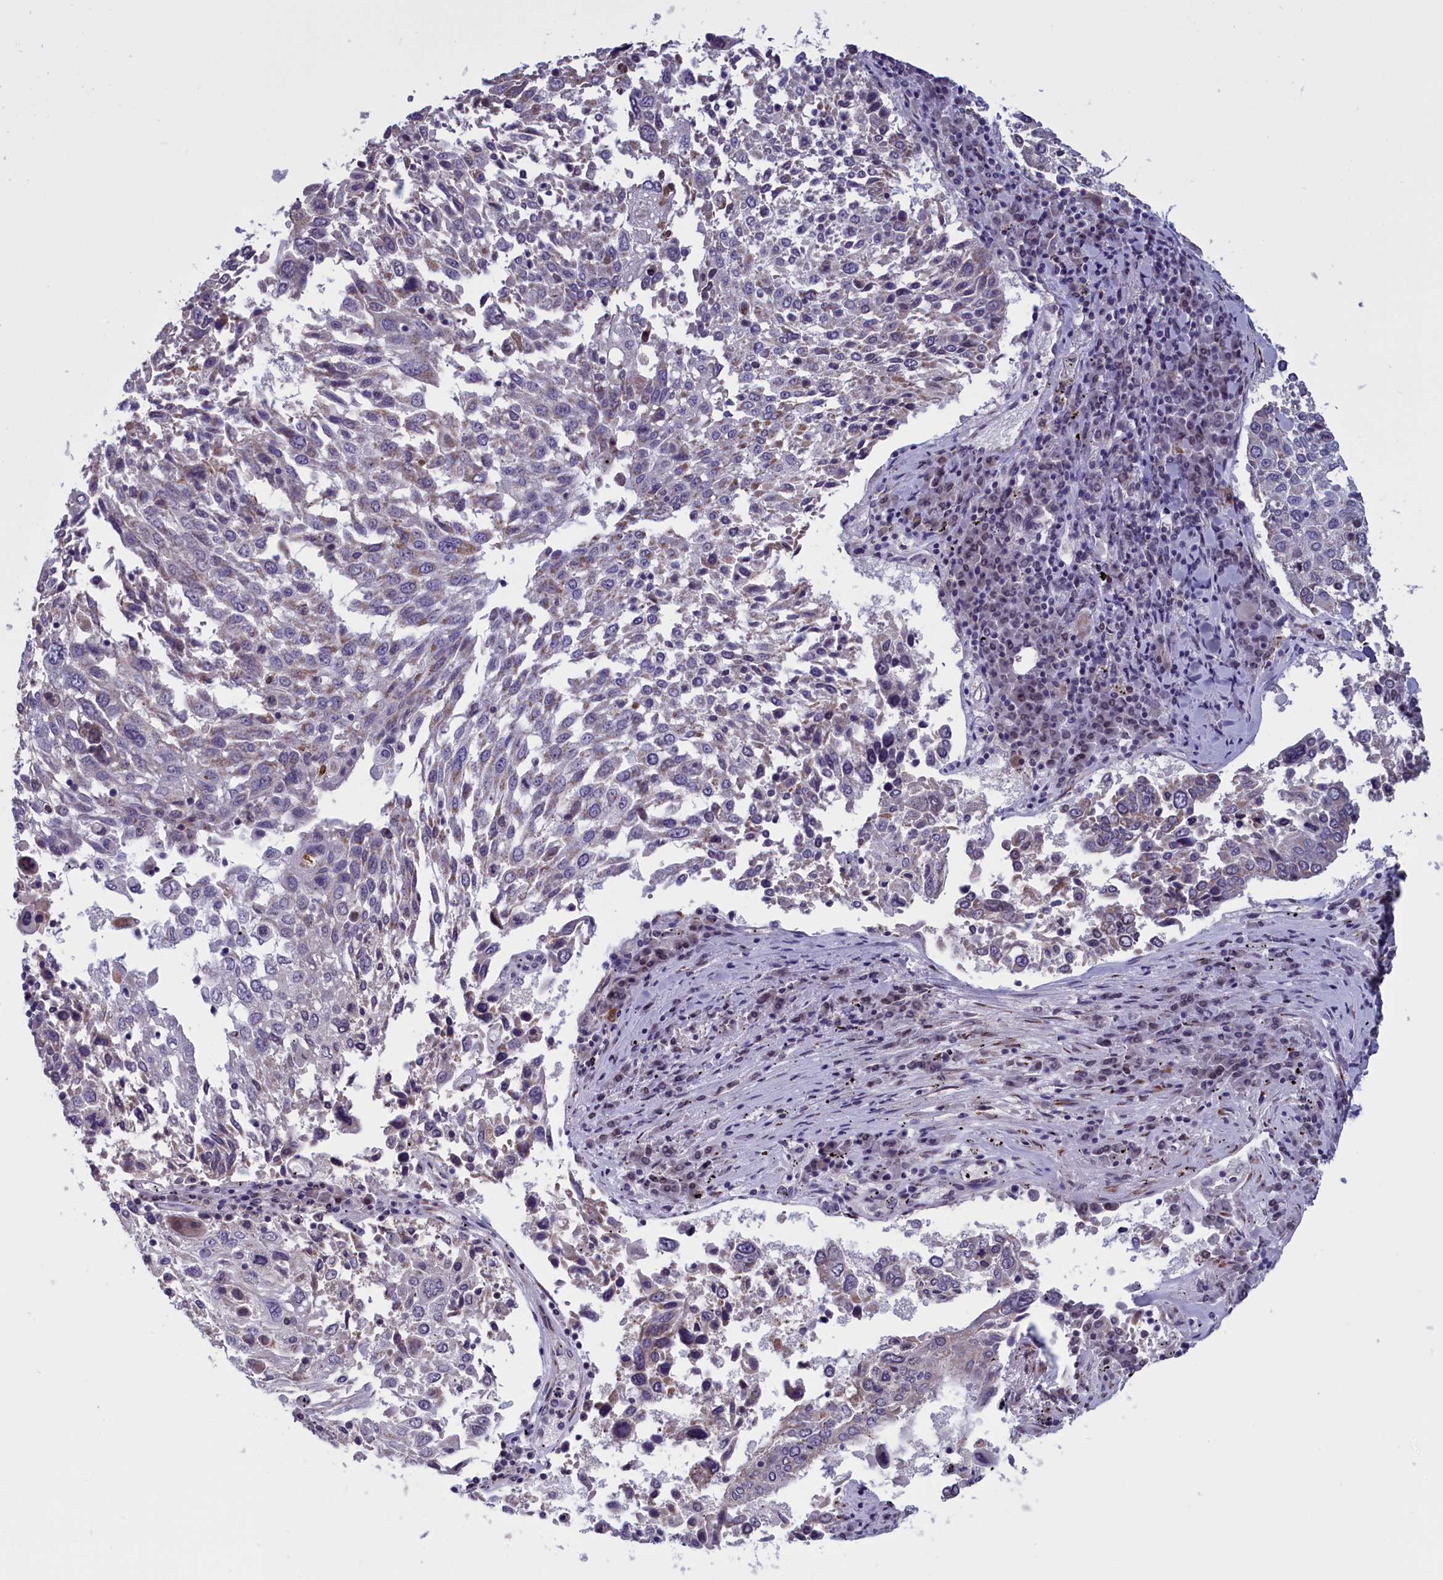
{"staining": {"intensity": "weak", "quantity": "<25%", "location": "cytoplasmic/membranous"}, "tissue": "lung cancer", "cell_type": "Tumor cells", "image_type": "cancer", "snomed": [{"axis": "morphology", "description": "Squamous cell carcinoma, NOS"}, {"axis": "topography", "description": "Lung"}], "caption": "Immunohistochemistry micrograph of neoplastic tissue: human lung cancer (squamous cell carcinoma) stained with DAB reveals no significant protein staining in tumor cells. (Stains: DAB (3,3'-diaminobenzidine) IHC with hematoxylin counter stain, Microscopy: brightfield microscopy at high magnification).", "gene": "PARS2", "patient": {"sex": "male", "age": 65}}